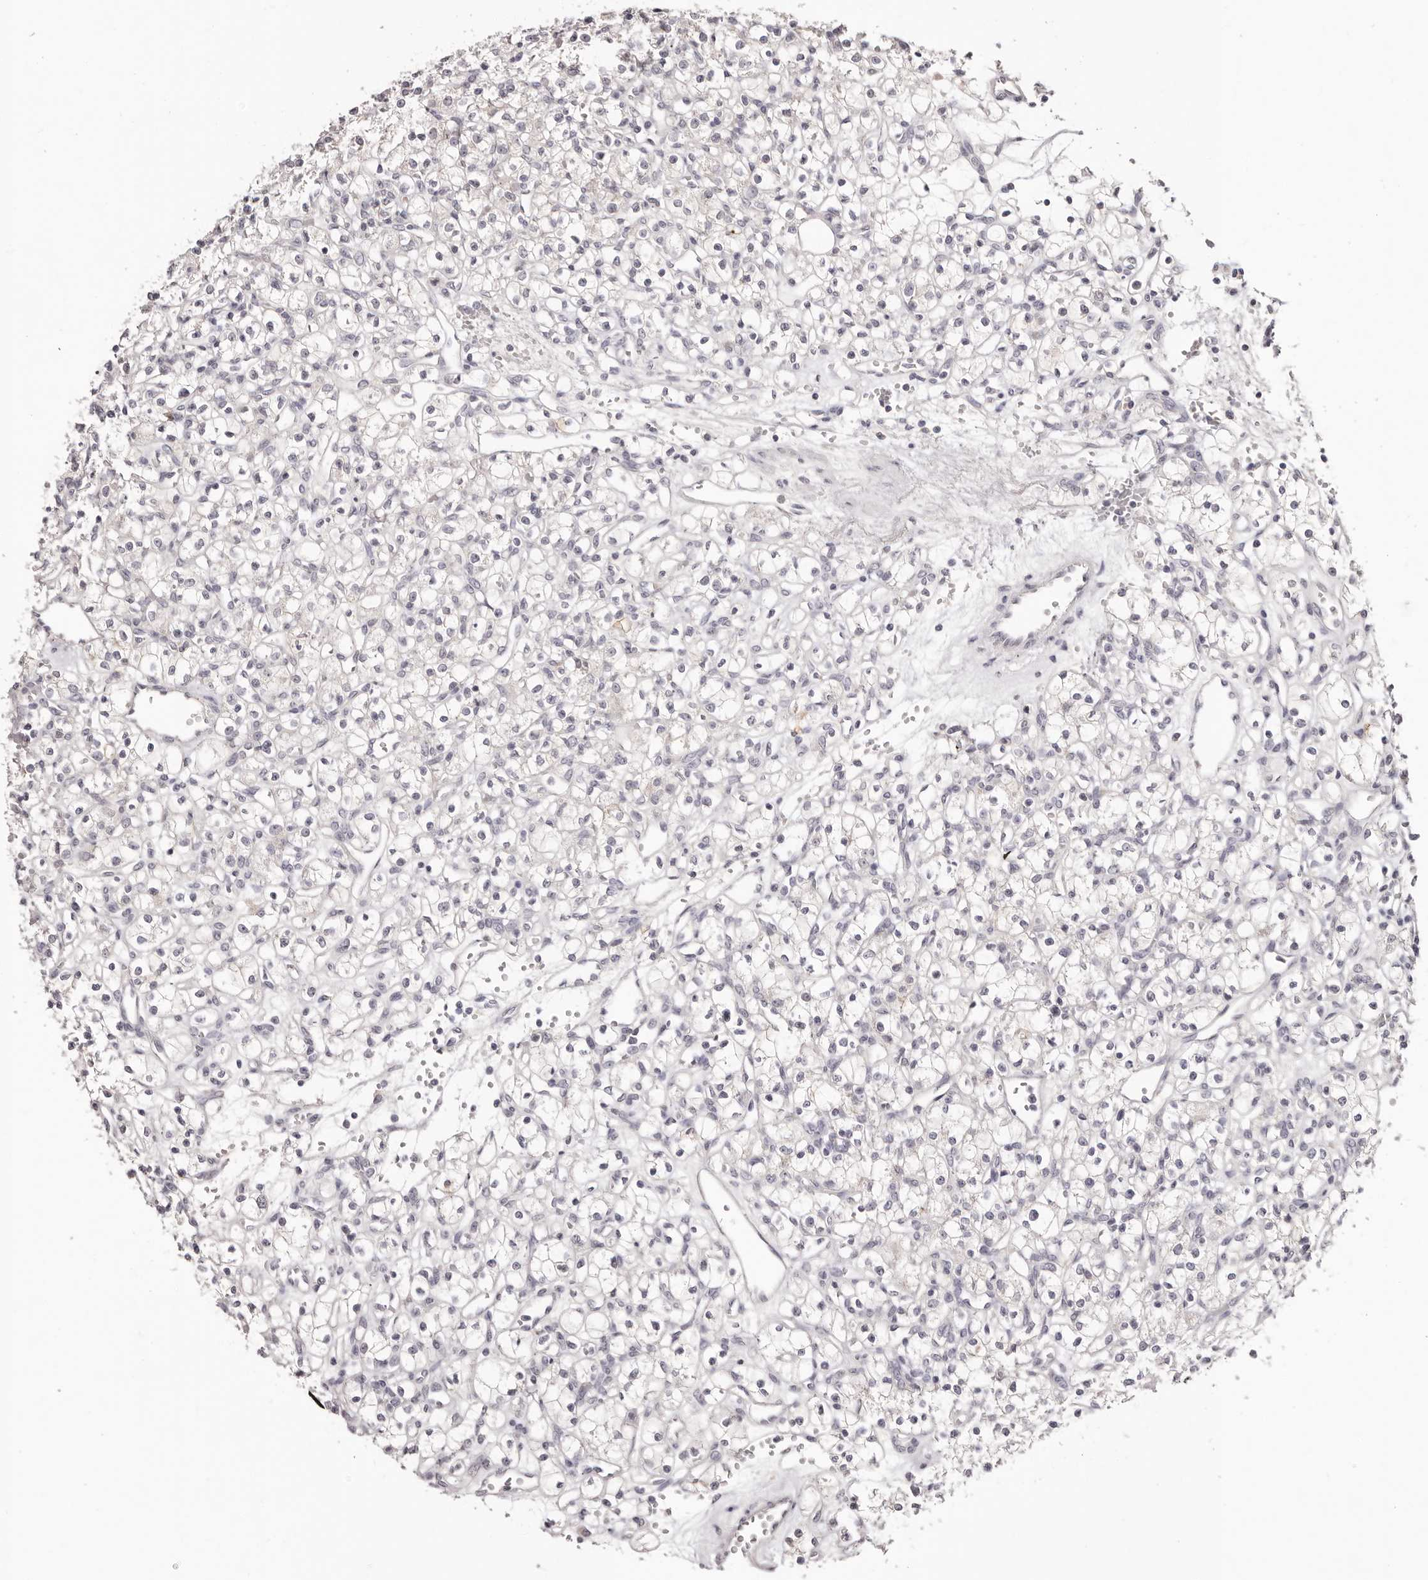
{"staining": {"intensity": "negative", "quantity": "none", "location": "none"}, "tissue": "renal cancer", "cell_type": "Tumor cells", "image_type": "cancer", "snomed": [{"axis": "morphology", "description": "Adenocarcinoma, NOS"}, {"axis": "topography", "description": "Kidney"}], "caption": "There is no significant expression in tumor cells of renal cancer (adenocarcinoma).", "gene": "PCDHB6", "patient": {"sex": "female", "age": 59}}